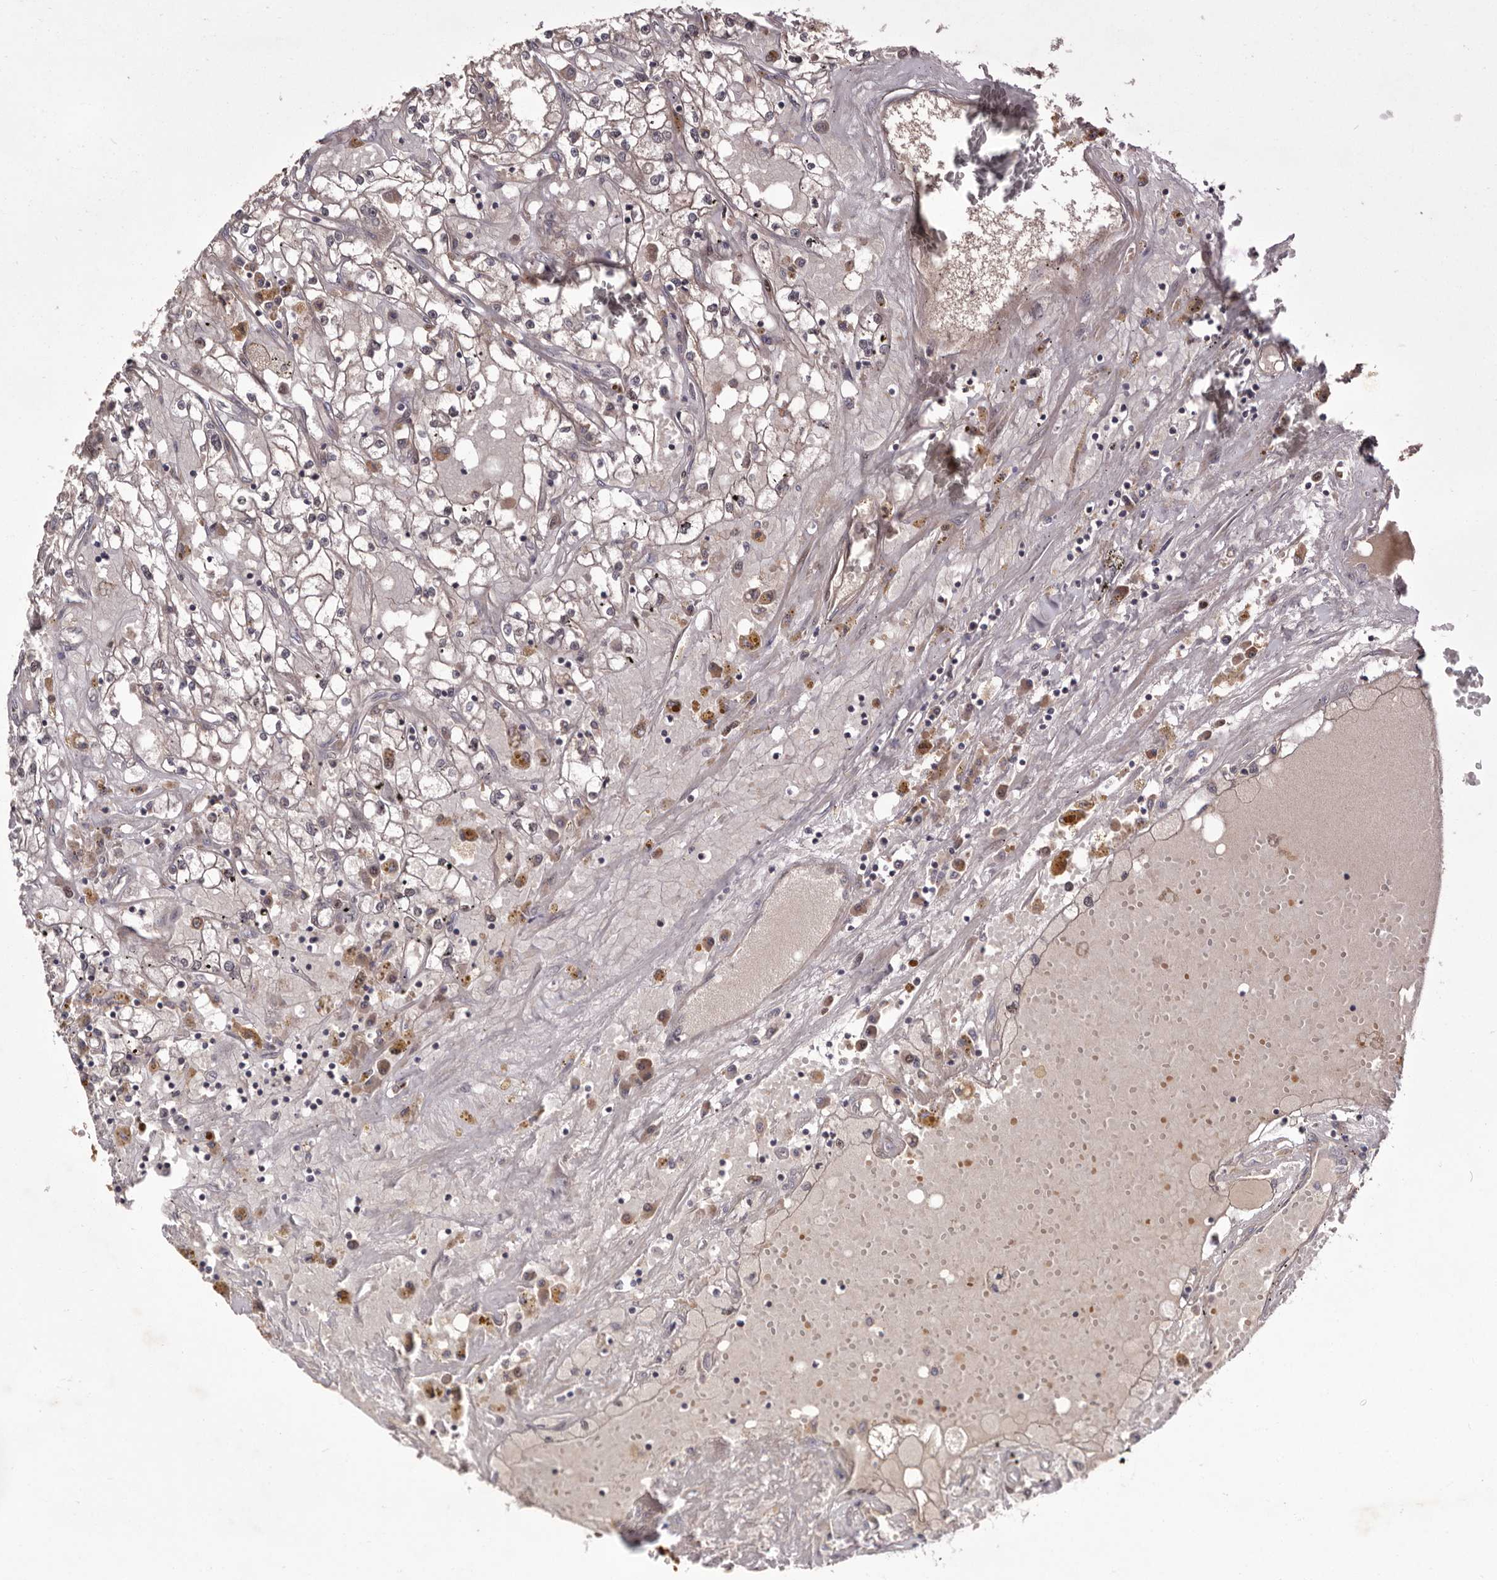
{"staining": {"intensity": "negative", "quantity": "none", "location": "none"}, "tissue": "renal cancer", "cell_type": "Tumor cells", "image_type": "cancer", "snomed": [{"axis": "morphology", "description": "Adenocarcinoma, NOS"}, {"axis": "topography", "description": "Kidney"}], "caption": "Photomicrograph shows no significant protein positivity in tumor cells of renal cancer.", "gene": "DOP1A", "patient": {"sex": "male", "age": 56}}